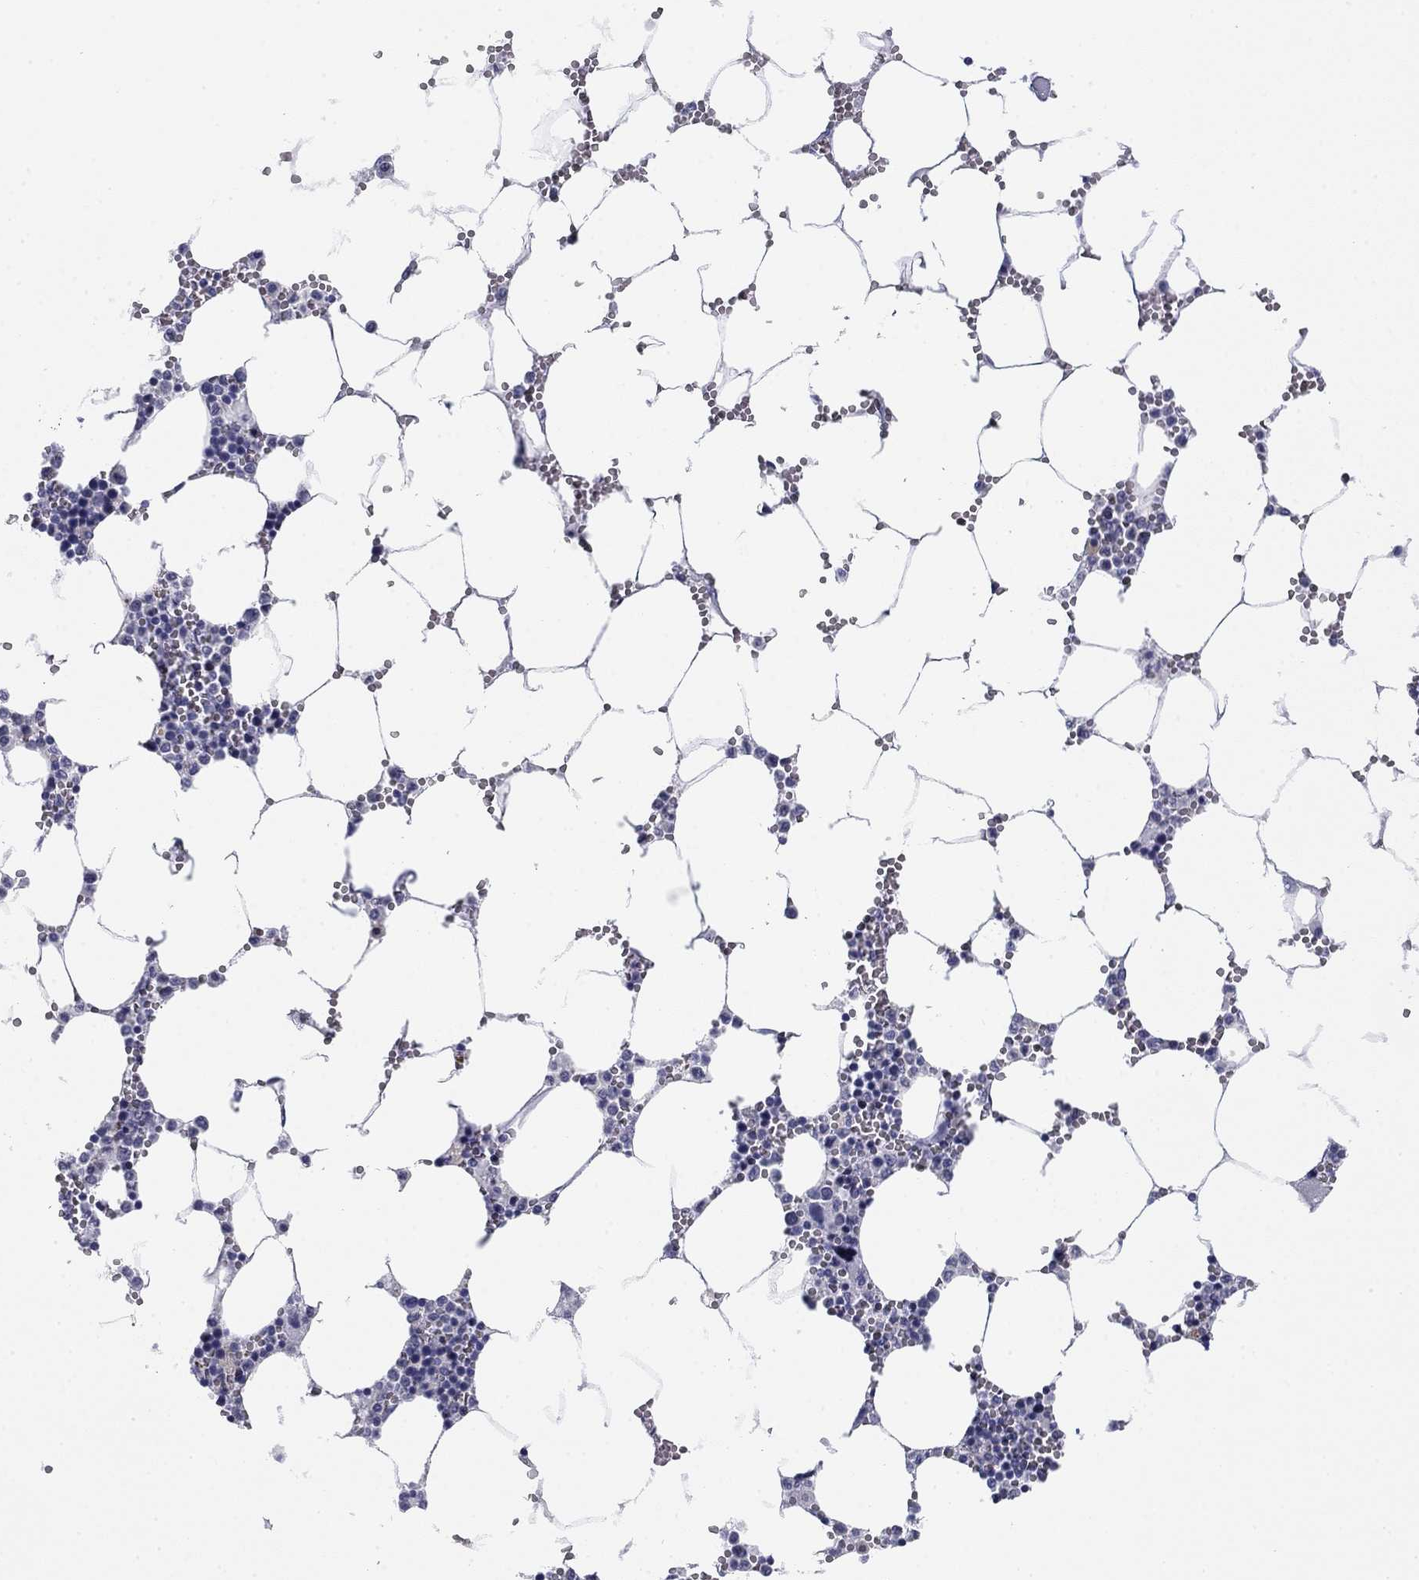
{"staining": {"intensity": "negative", "quantity": "none", "location": "none"}, "tissue": "bone marrow", "cell_type": "Hematopoietic cells", "image_type": "normal", "snomed": [{"axis": "morphology", "description": "Normal tissue, NOS"}, {"axis": "topography", "description": "Bone marrow"}], "caption": "High power microscopy image of an IHC histopathology image of benign bone marrow, revealing no significant staining in hematopoietic cells. (DAB IHC visualized using brightfield microscopy, high magnification).", "gene": "PRPH", "patient": {"sex": "female", "age": 64}}